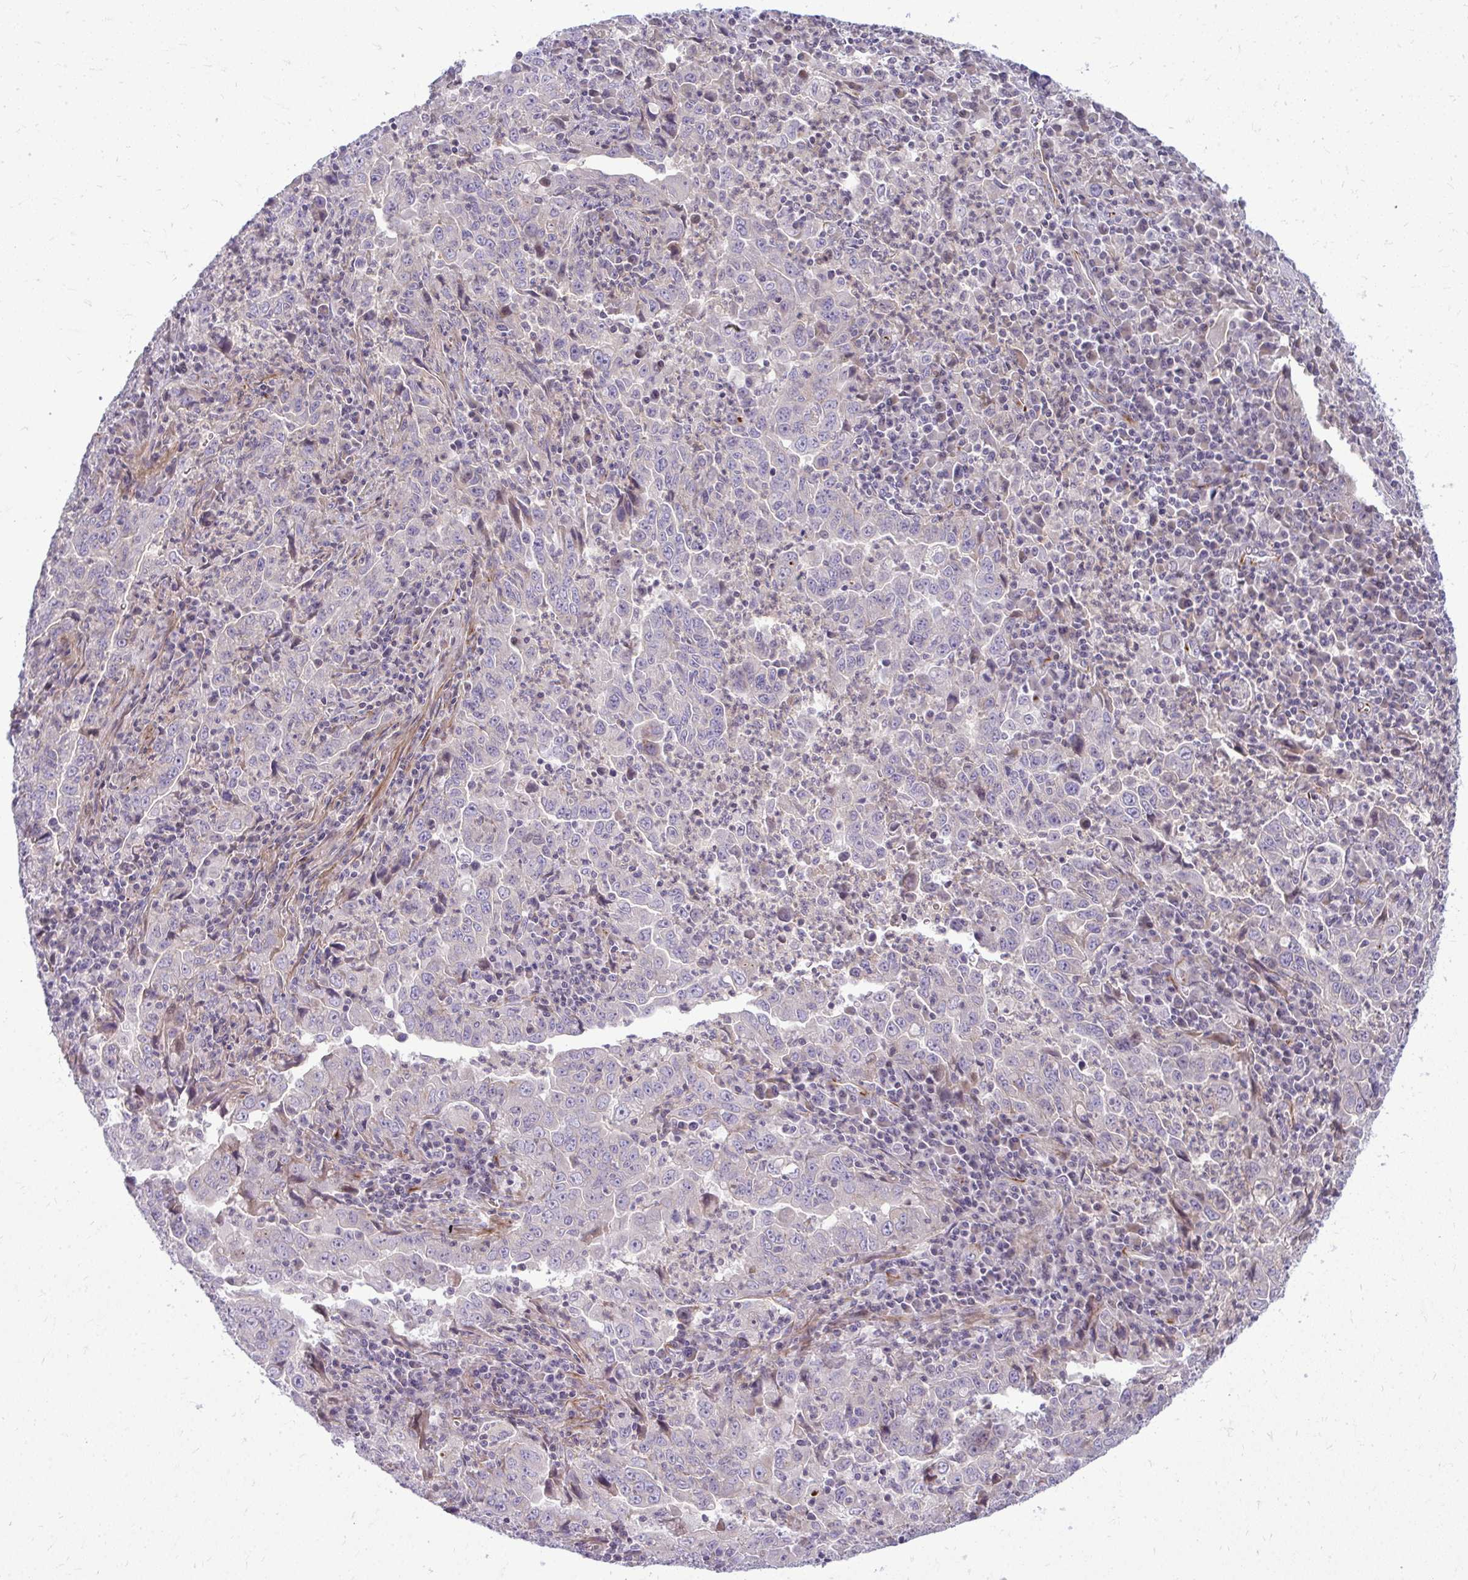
{"staining": {"intensity": "negative", "quantity": "none", "location": "none"}, "tissue": "lung cancer", "cell_type": "Tumor cells", "image_type": "cancer", "snomed": [{"axis": "morphology", "description": "Adenocarcinoma, NOS"}, {"axis": "topography", "description": "Lung"}], "caption": "Adenocarcinoma (lung) stained for a protein using immunohistochemistry (IHC) shows no positivity tumor cells.", "gene": "SLC14A1", "patient": {"sex": "male", "age": 67}}